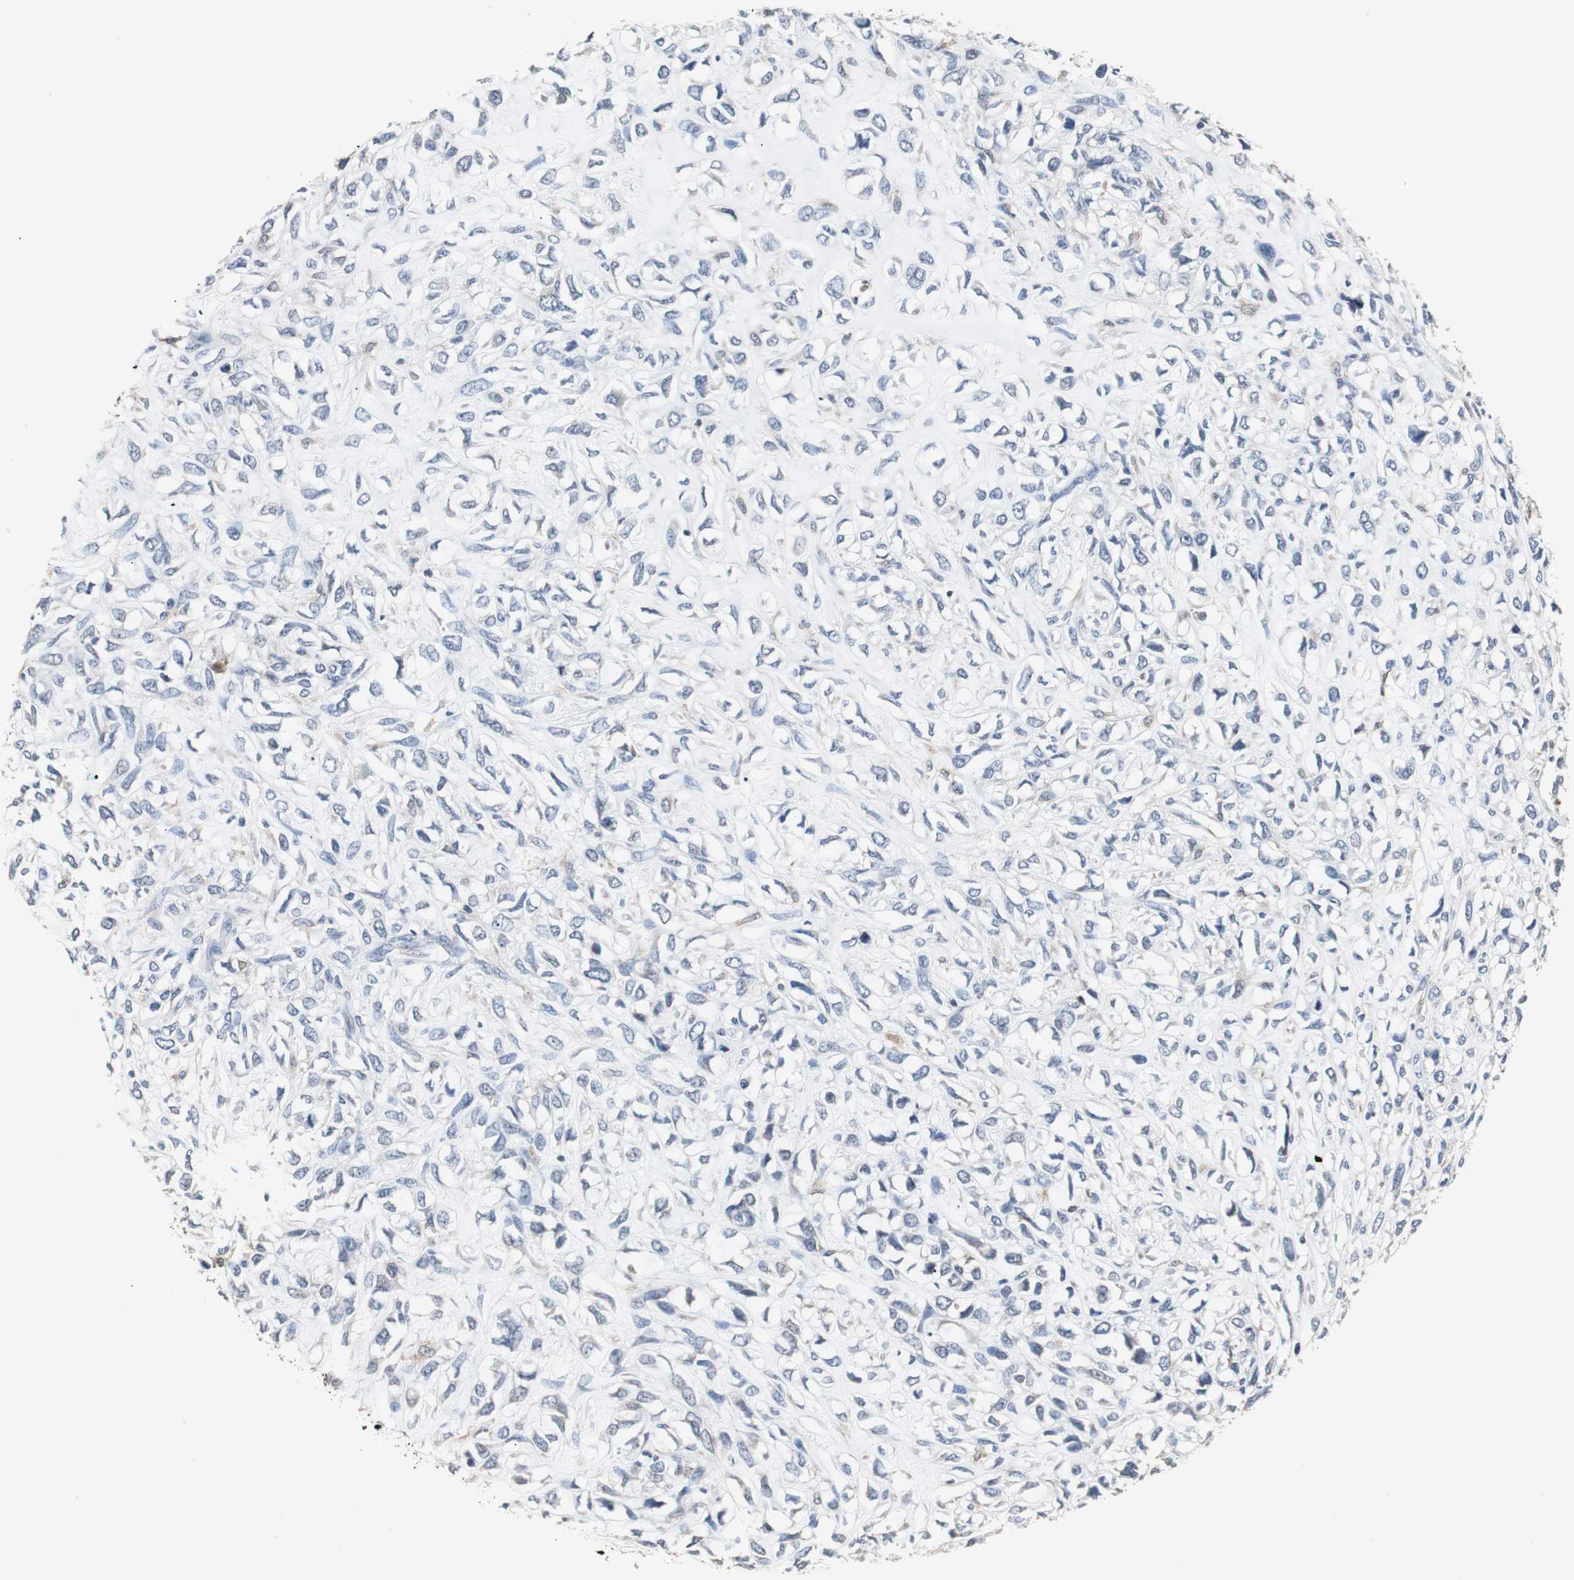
{"staining": {"intensity": "negative", "quantity": "none", "location": "none"}, "tissue": "head and neck cancer", "cell_type": "Tumor cells", "image_type": "cancer", "snomed": [{"axis": "morphology", "description": "Necrosis, NOS"}, {"axis": "morphology", "description": "Neoplasm, malignant, NOS"}, {"axis": "topography", "description": "Salivary gland"}, {"axis": "topography", "description": "Head-Neck"}], "caption": "High magnification brightfield microscopy of head and neck cancer stained with DAB (brown) and counterstained with hematoxylin (blue): tumor cells show no significant positivity. Brightfield microscopy of IHC stained with DAB (3,3'-diaminobenzidine) (brown) and hematoxylin (blue), captured at high magnification.", "gene": "NCF2", "patient": {"sex": "male", "age": 43}}